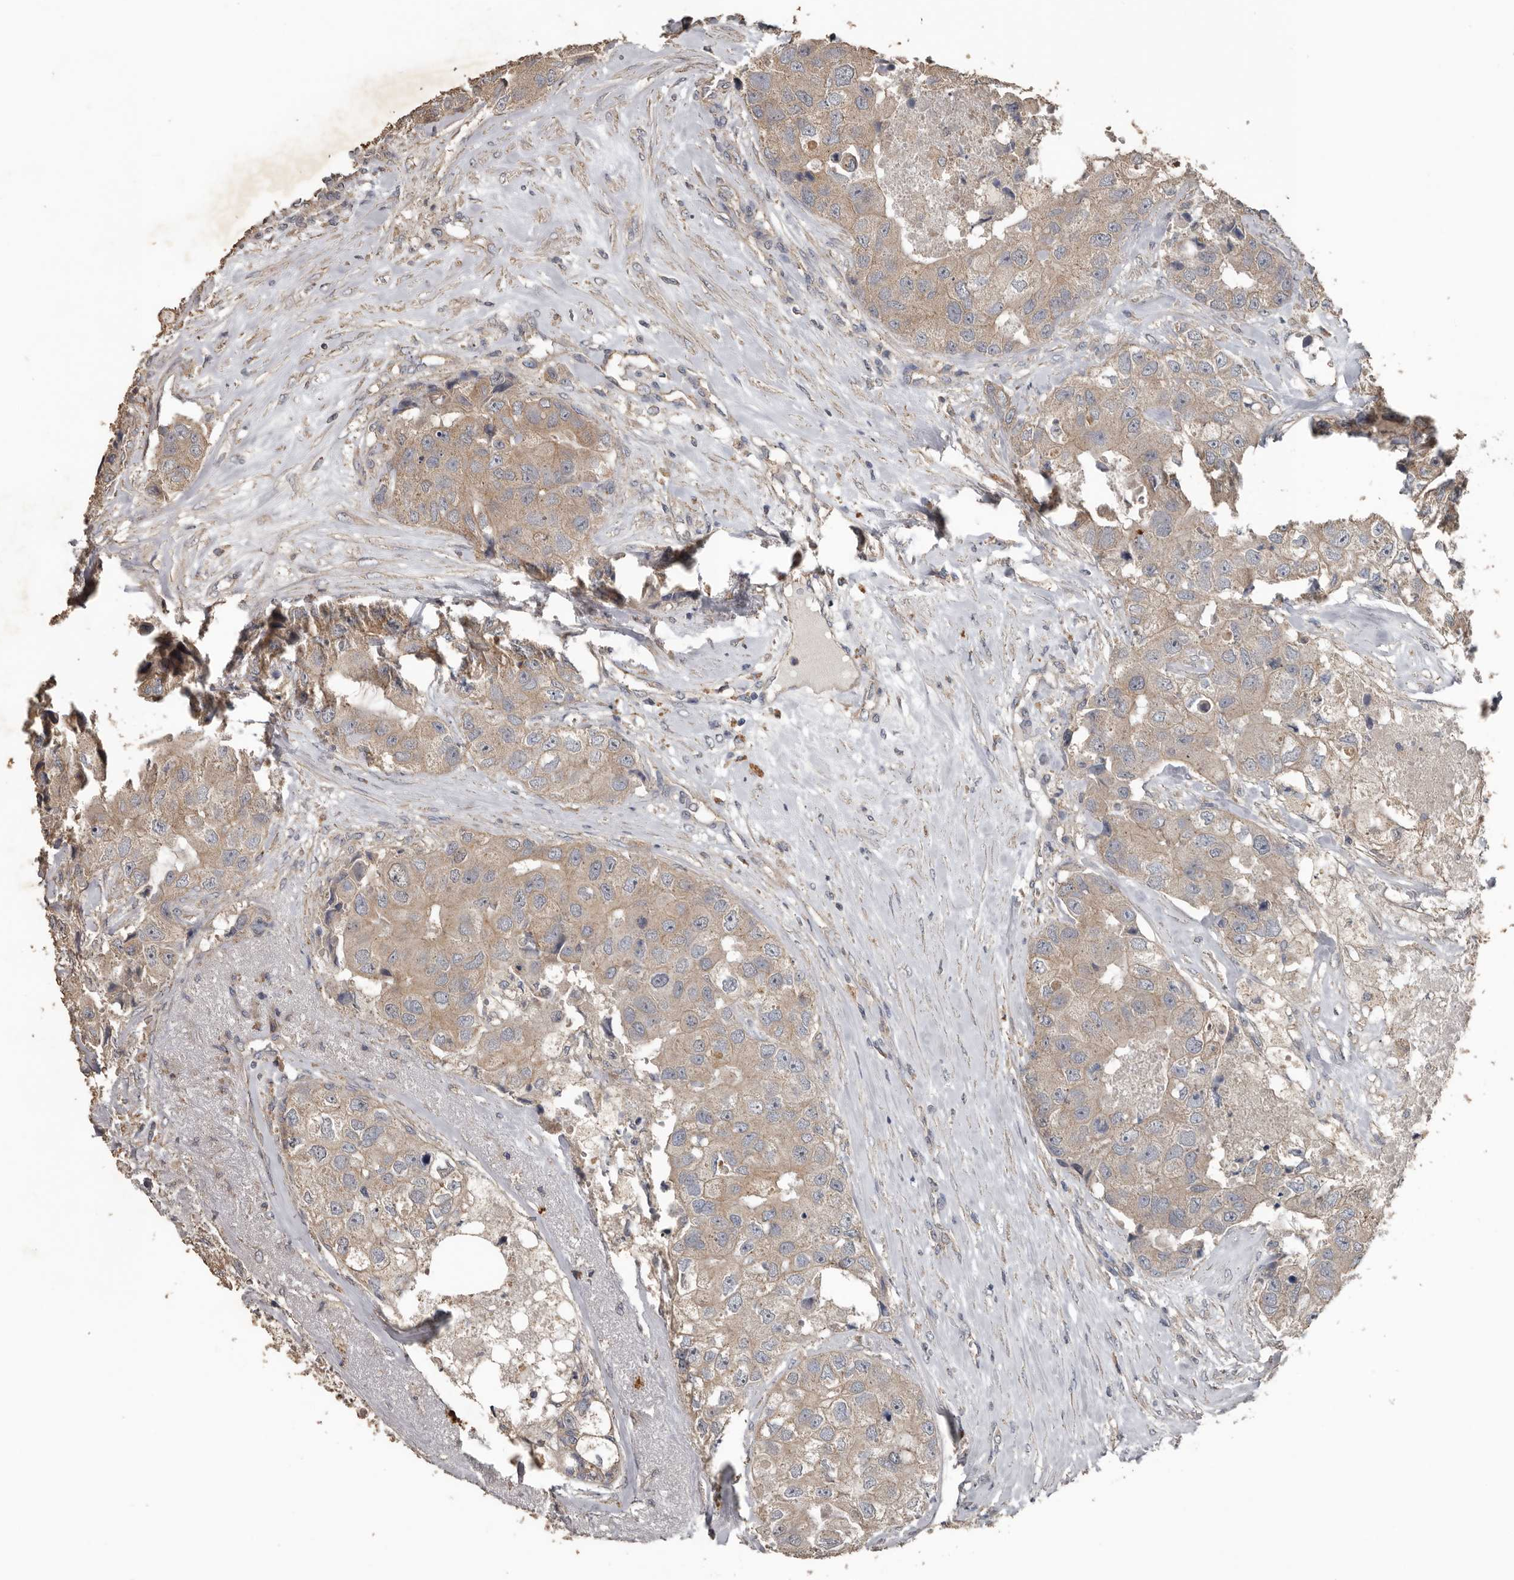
{"staining": {"intensity": "weak", "quantity": ">75%", "location": "cytoplasmic/membranous"}, "tissue": "breast cancer", "cell_type": "Tumor cells", "image_type": "cancer", "snomed": [{"axis": "morphology", "description": "Duct carcinoma"}, {"axis": "topography", "description": "Breast"}], "caption": "Immunohistochemical staining of breast cancer reveals weak cytoplasmic/membranous protein expression in approximately >75% of tumor cells.", "gene": "HYAL4", "patient": {"sex": "female", "age": 62}}